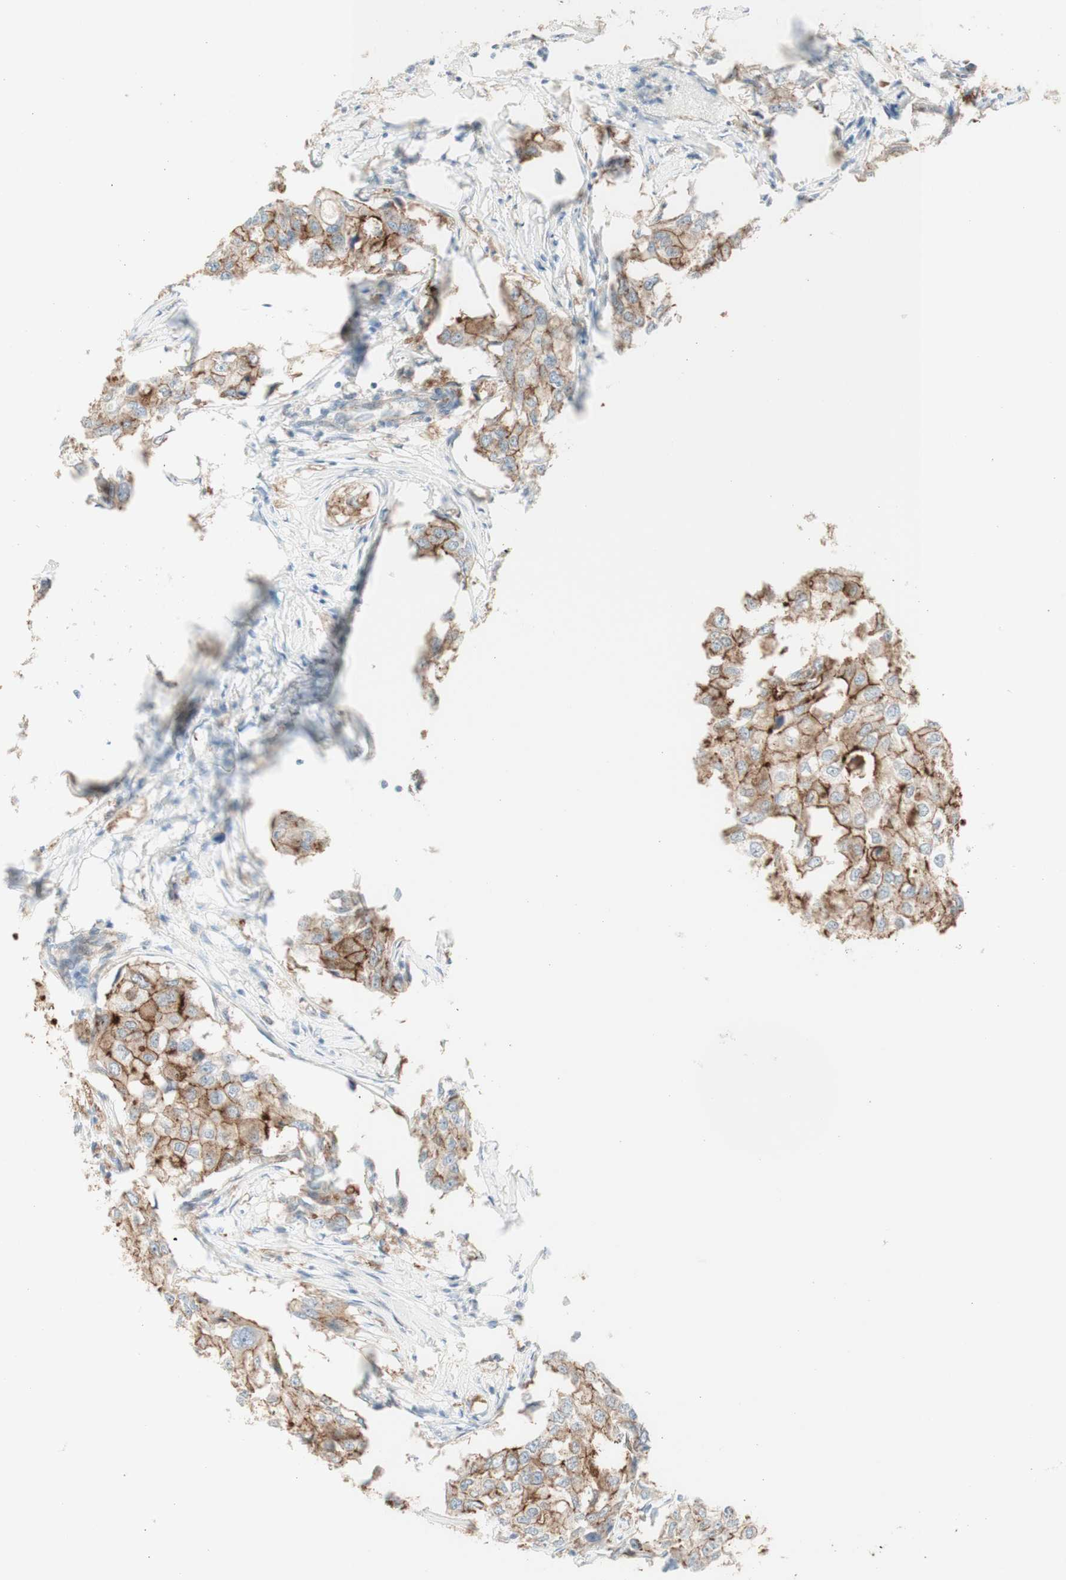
{"staining": {"intensity": "moderate", "quantity": "25%-75%", "location": "cytoplasmic/membranous"}, "tissue": "breast cancer", "cell_type": "Tumor cells", "image_type": "cancer", "snomed": [{"axis": "morphology", "description": "Duct carcinoma"}, {"axis": "topography", "description": "Breast"}], "caption": "A brown stain highlights moderate cytoplasmic/membranous positivity of a protein in human breast cancer tumor cells. The staining is performed using DAB brown chromogen to label protein expression. The nuclei are counter-stained blue using hematoxylin.", "gene": "MYO6", "patient": {"sex": "female", "age": 27}}